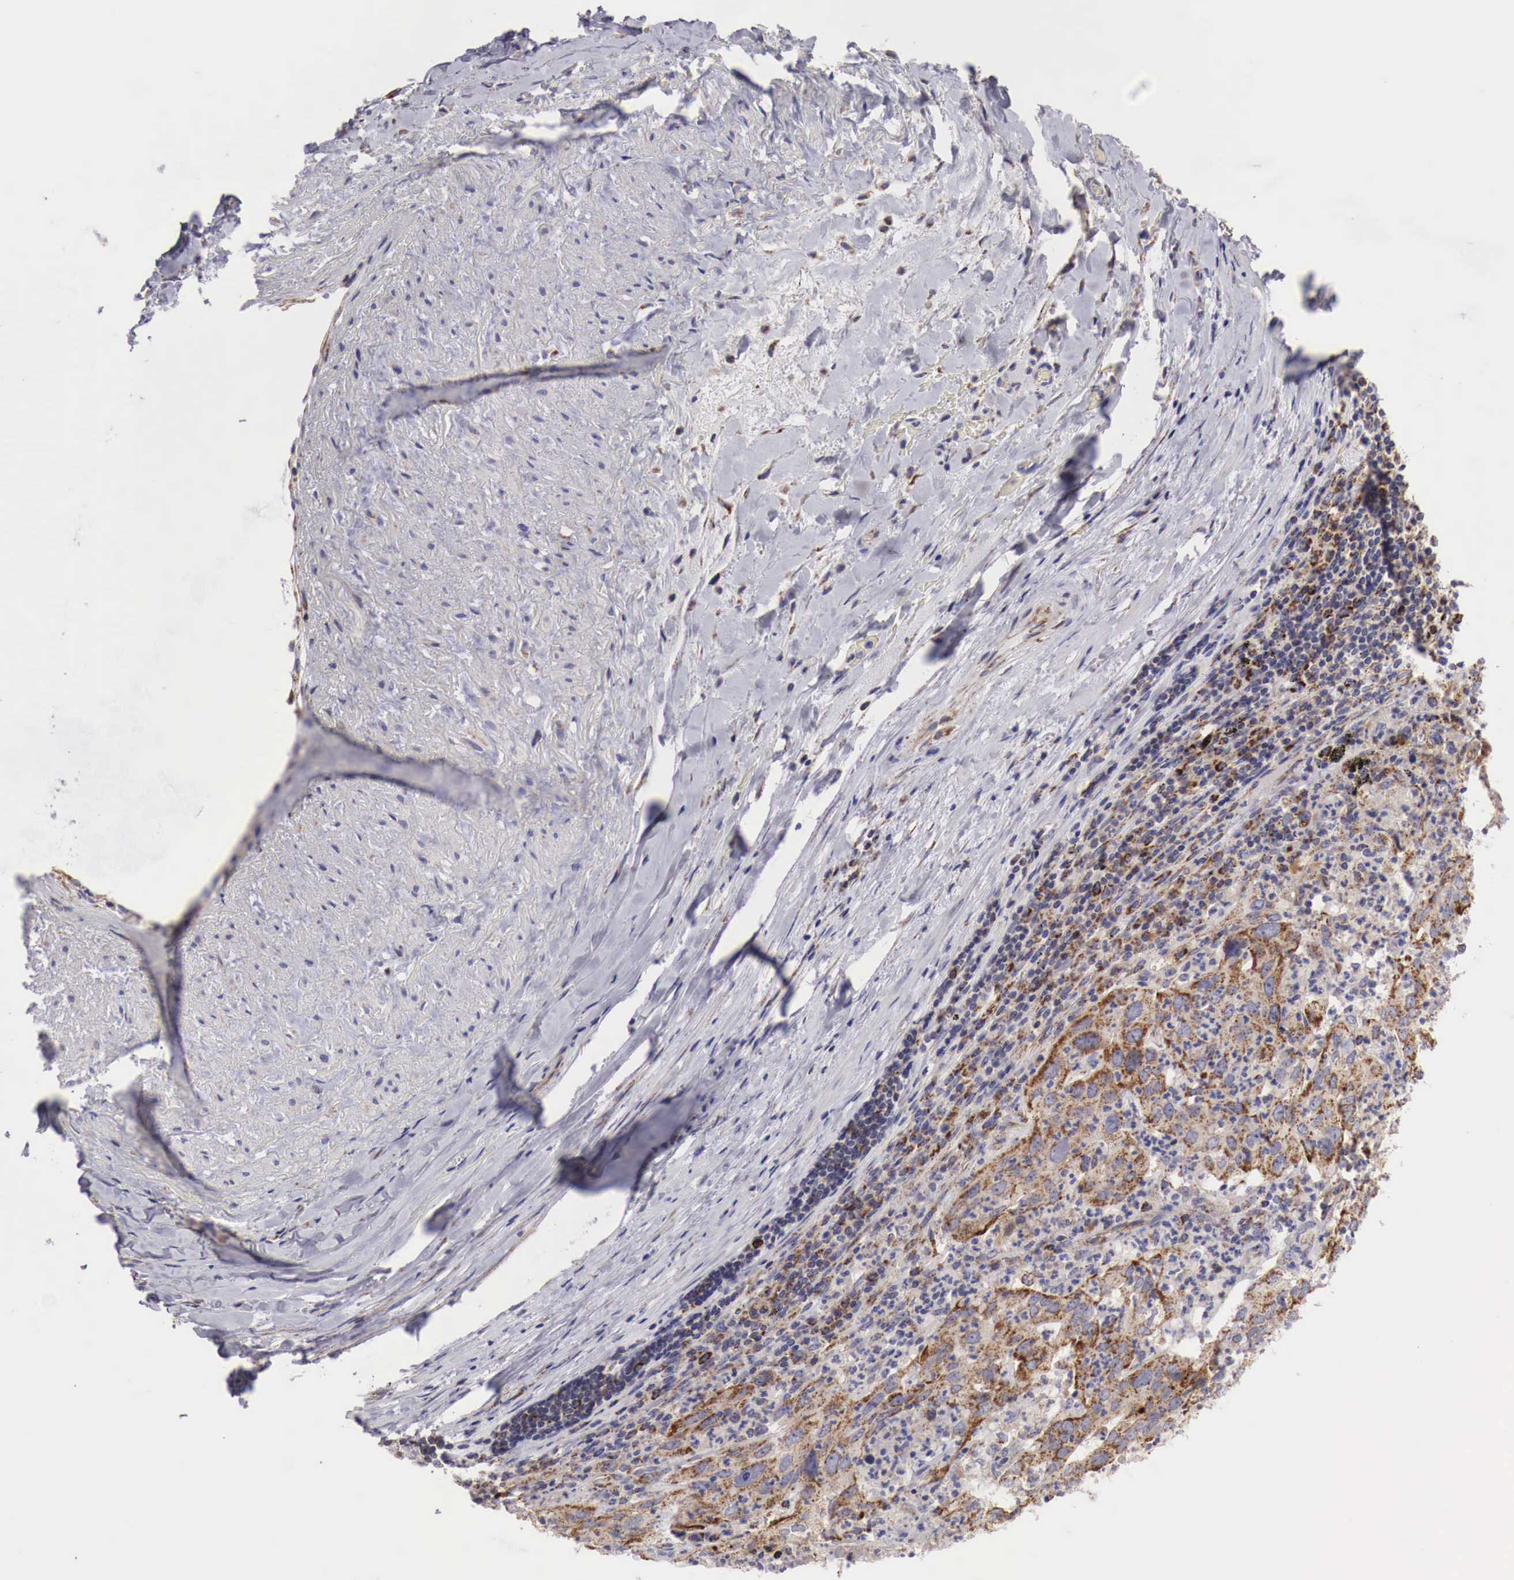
{"staining": {"intensity": "moderate", "quantity": ">75%", "location": "cytoplasmic/membranous"}, "tissue": "lung cancer", "cell_type": "Tumor cells", "image_type": "cancer", "snomed": [{"axis": "morphology", "description": "Adenocarcinoma, NOS"}, {"axis": "topography", "description": "Lung"}], "caption": "Protein staining by immunohistochemistry (IHC) displays moderate cytoplasmic/membranous positivity in about >75% of tumor cells in lung cancer (adenocarcinoma).", "gene": "XPNPEP3", "patient": {"sex": "male", "age": 48}}